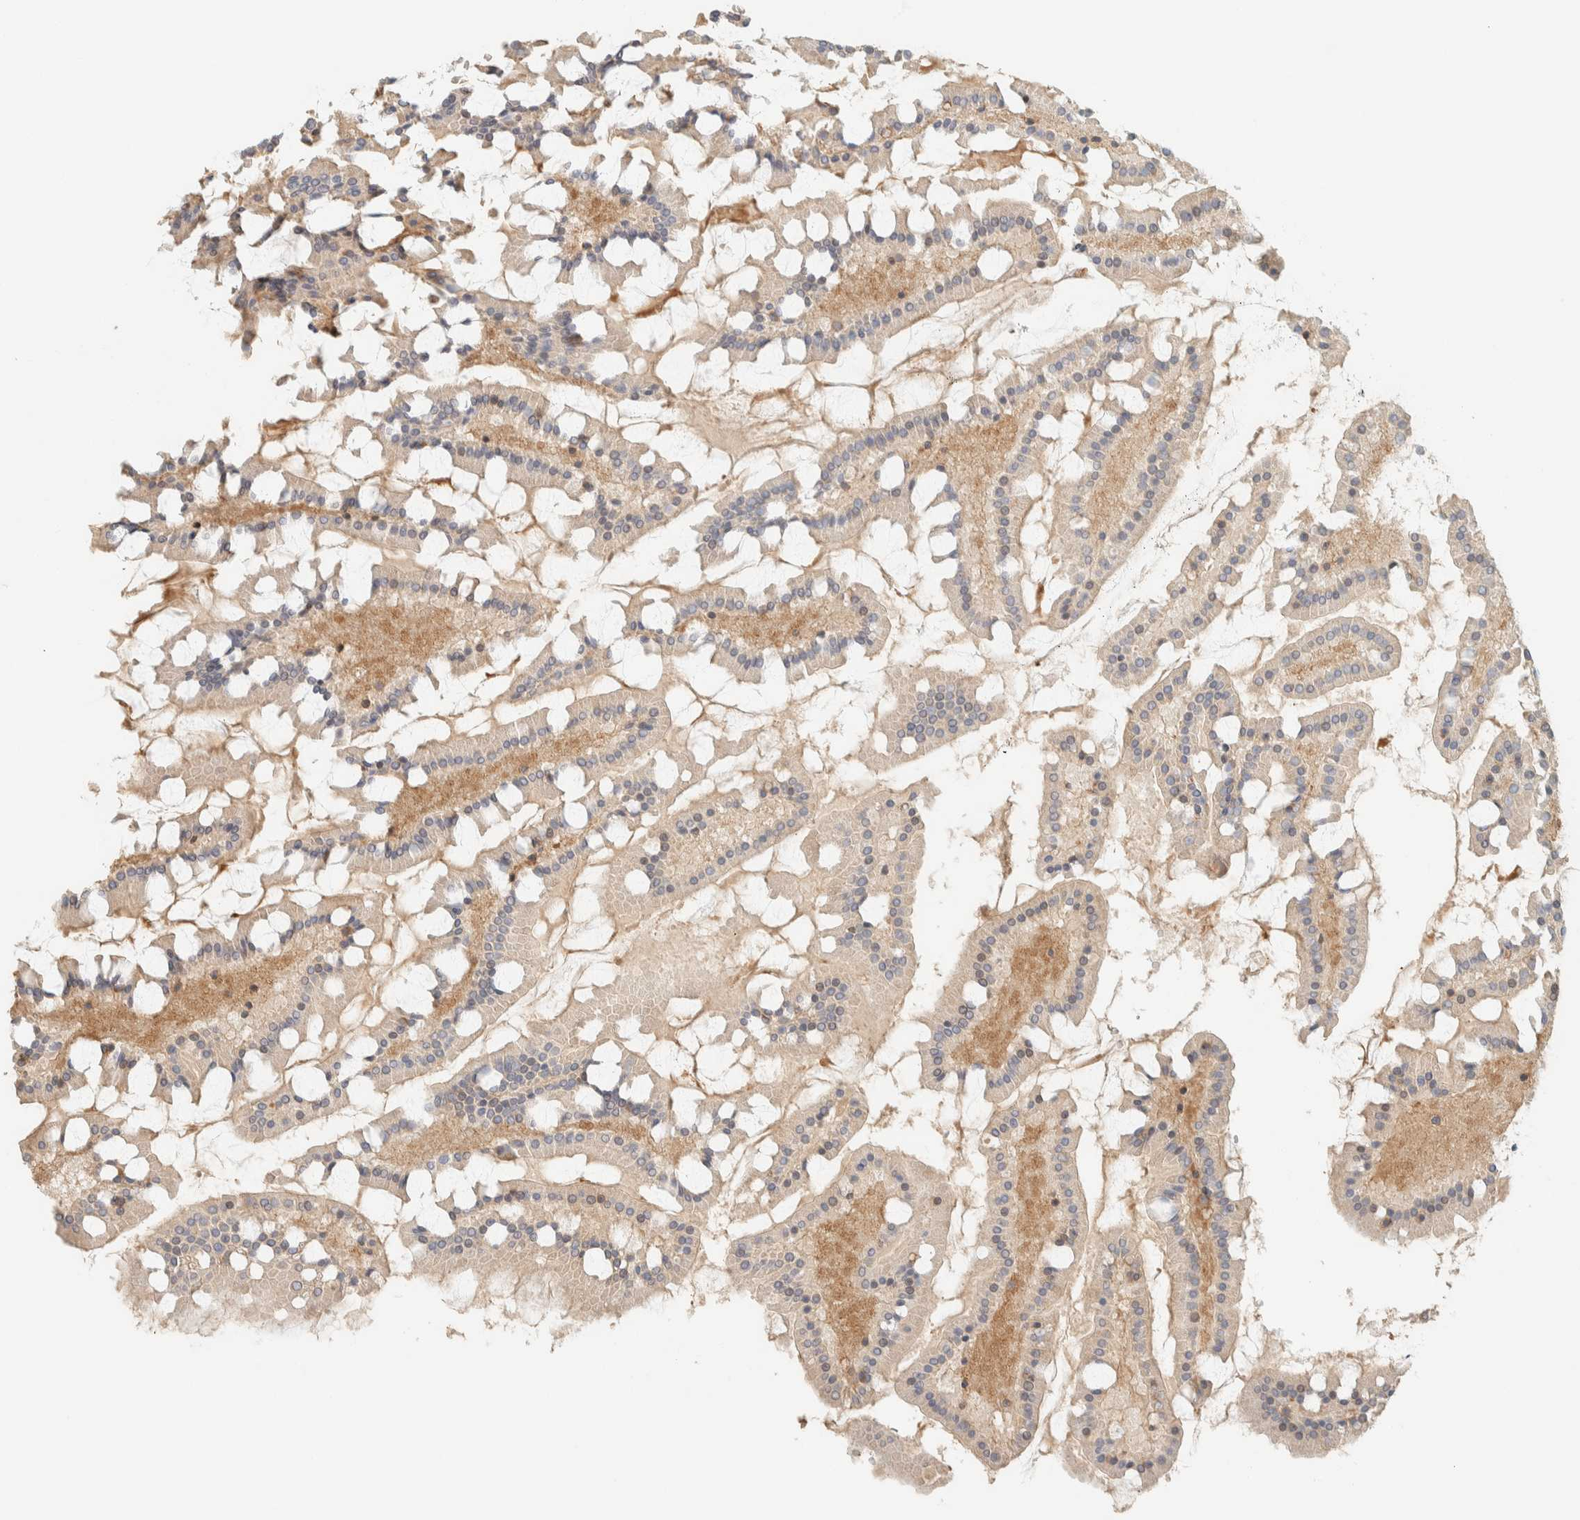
{"staining": {"intensity": "moderate", "quantity": ">75%", "location": "cytoplasmic/membranous"}, "tissue": "small intestine", "cell_type": "Glandular cells", "image_type": "normal", "snomed": [{"axis": "morphology", "description": "Normal tissue, NOS"}, {"axis": "topography", "description": "Small intestine"}], "caption": "A medium amount of moderate cytoplasmic/membranous positivity is seen in approximately >75% of glandular cells in normal small intestine.", "gene": "ARFGEF1", "patient": {"sex": "male", "age": 41}}